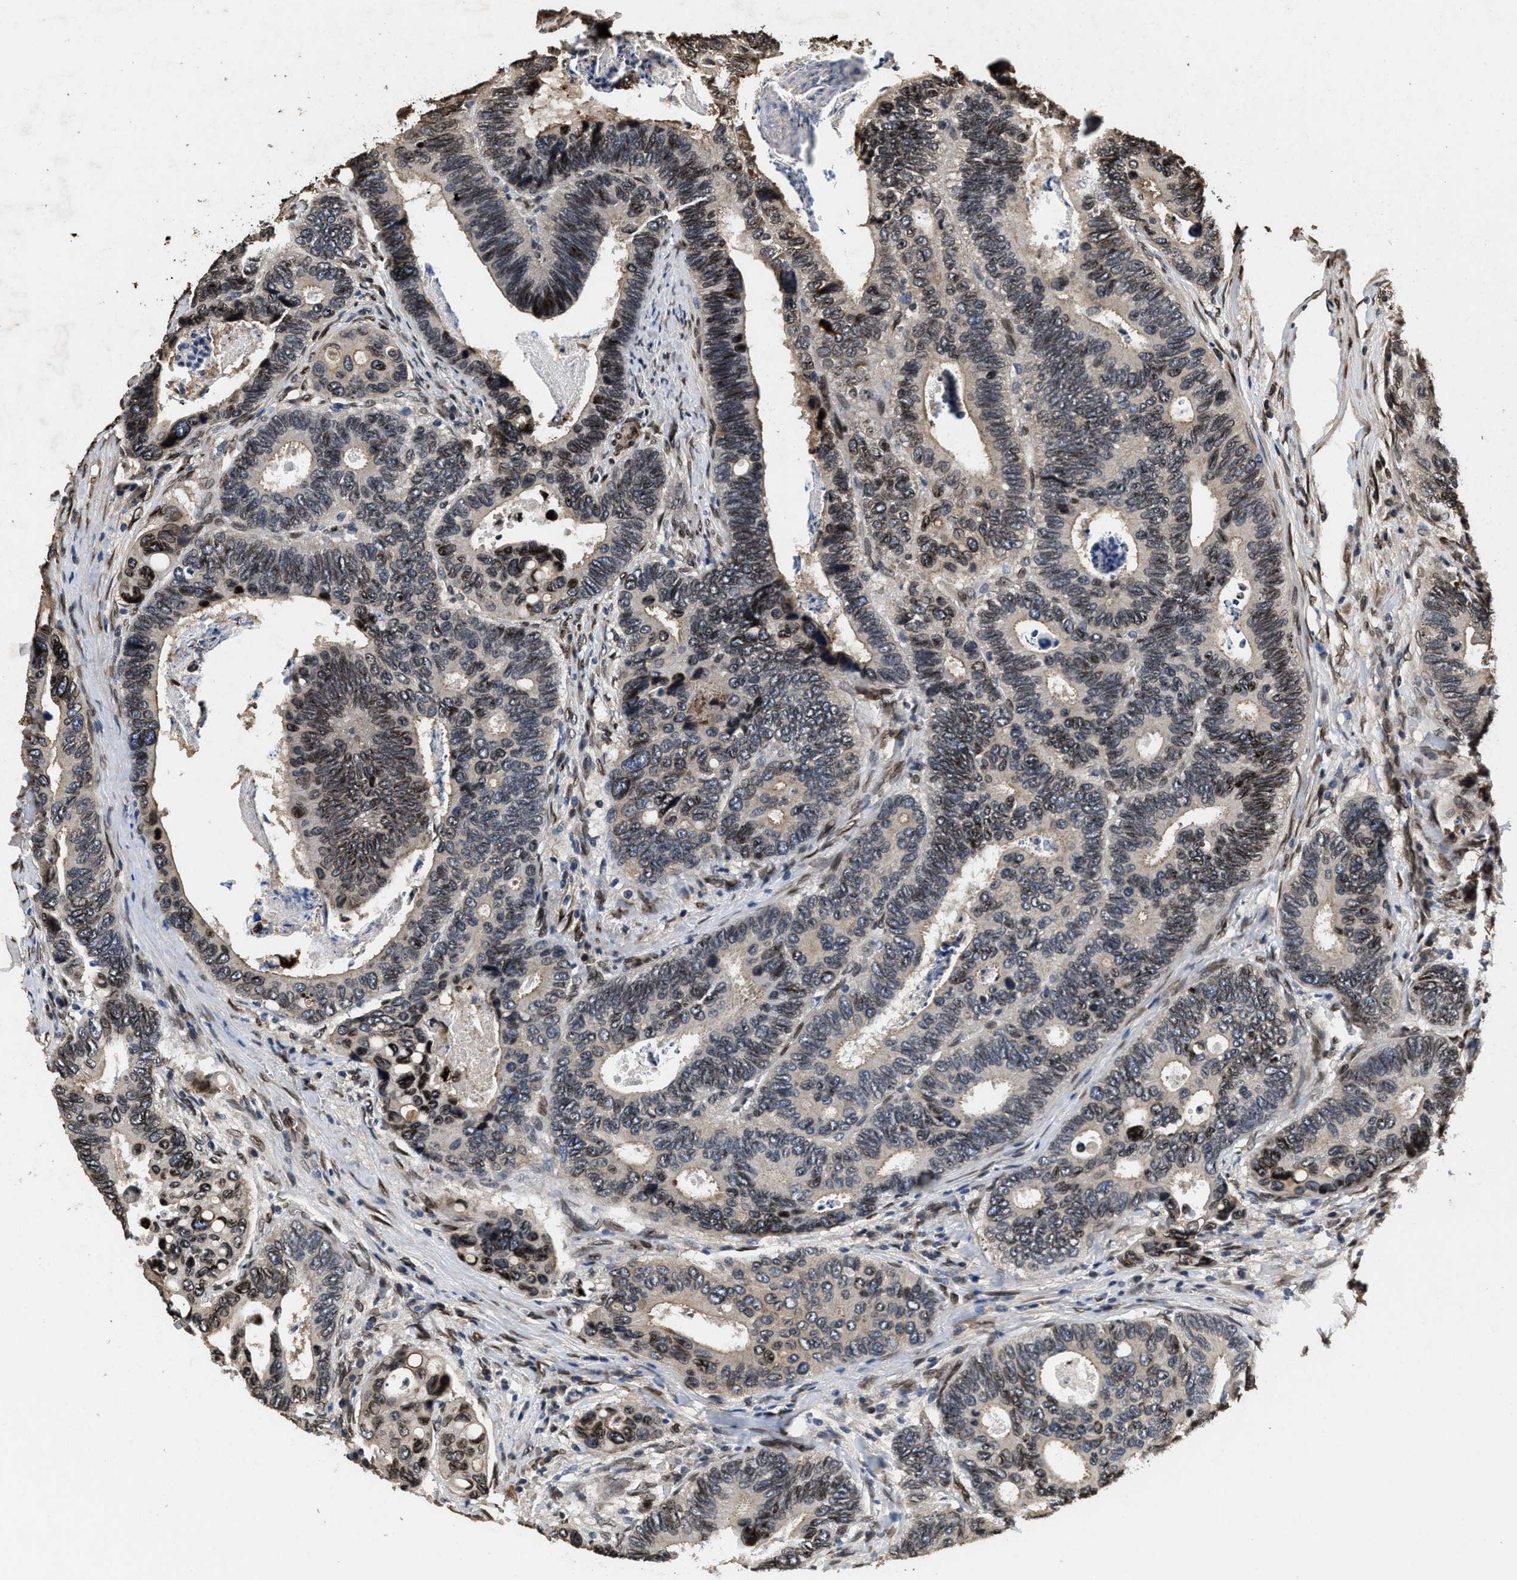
{"staining": {"intensity": "strong", "quantity": "25%-75%", "location": "nuclear"}, "tissue": "colorectal cancer", "cell_type": "Tumor cells", "image_type": "cancer", "snomed": [{"axis": "morphology", "description": "Inflammation, NOS"}, {"axis": "morphology", "description": "Adenocarcinoma, NOS"}, {"axis": "topography", "description": "Colon"}], "caption": "Immunohistochemical staining of human colorectal adenocarcinoma displays strong nuclear protein staining in approximately 25%-75% of tumor cells.", "gene": "ACCS", "patient": {"sex": "male", "age": 72}}